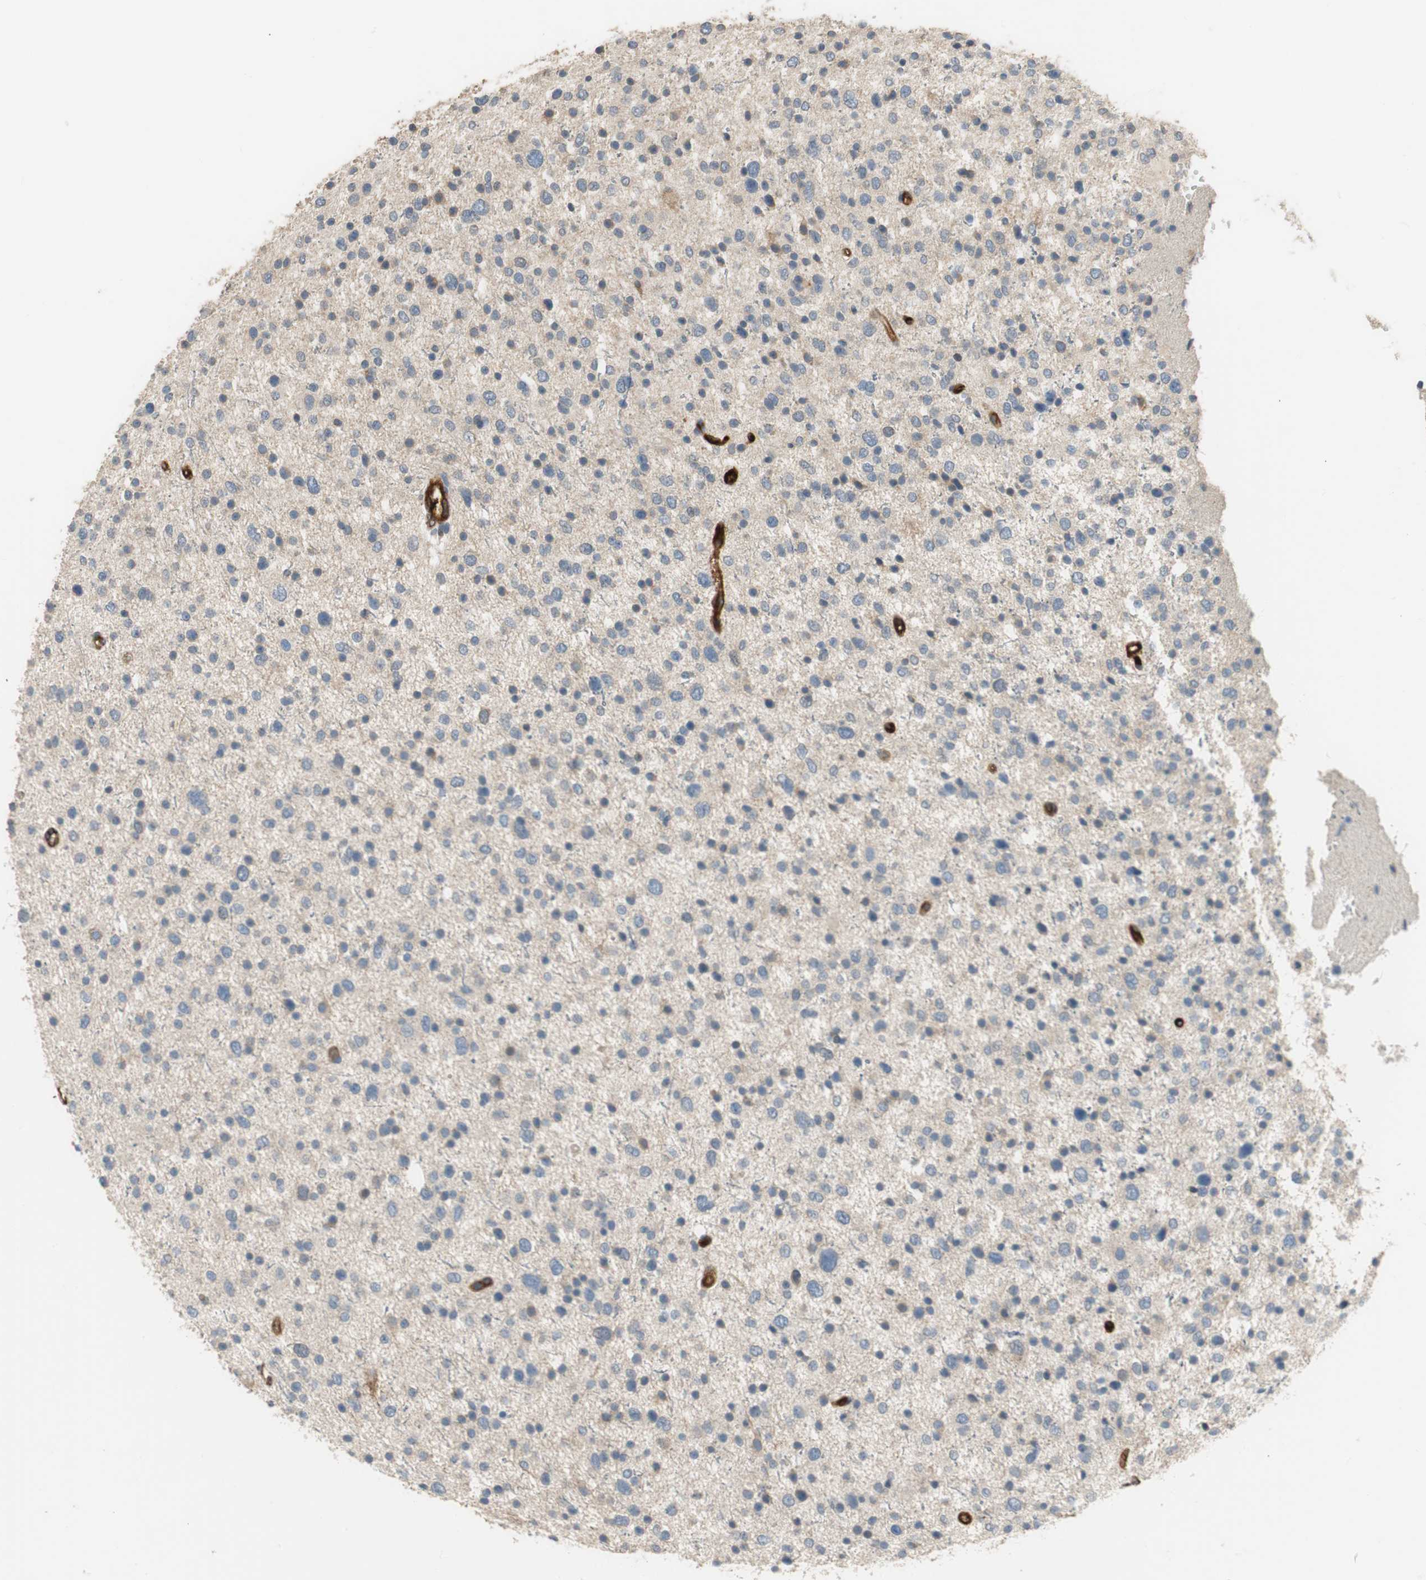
{"staining": {"intensity": "negative", "quantity": "none", "location": "none"}, "tissue": "glioma", "cell_type": "Tumor cells", "image_type": "cancer", "snomed": [{"axis": "morphology", "description": "Glioma, malignant, Low grade"}, {"axis": "topography", "description": "Brain"}], "caption": "Immunohistochemistry (IHC) of malignant glioma (low-grade) shows no positivity in tumor cells.", "gene": "ALPL", "patient": {"sex": "female", "age": 37}}